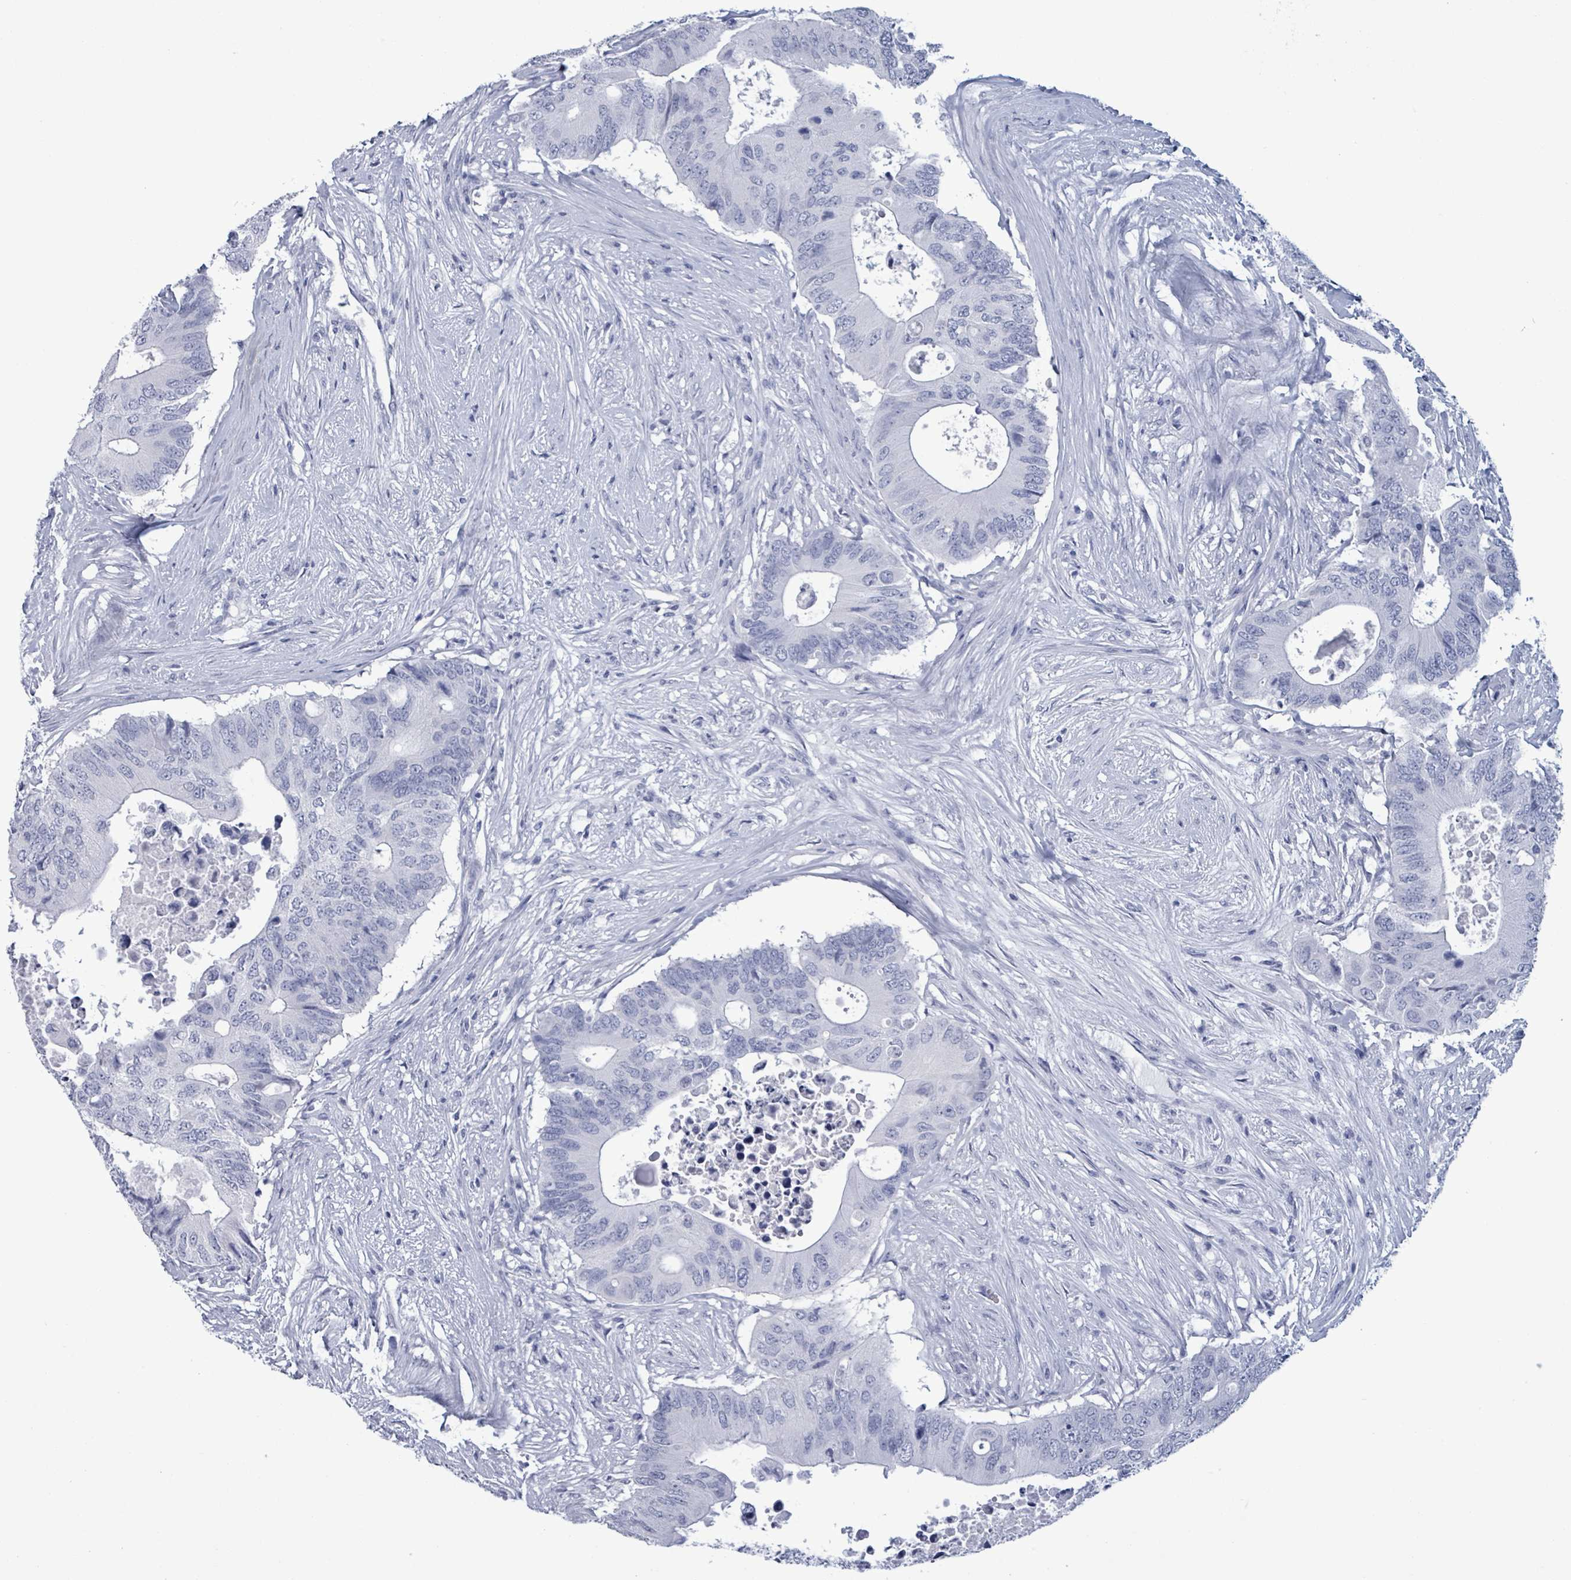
{"staining": {"intensity": "negative", "quantity": "none", "location": "none"}, "tissue": "colorectal cancer", "cell_type": "Tumor cells", "image_type": "cancer", "snomed": [{"axis": "morphology", "description": "Adenocarcinoma, NOS"}, {"axis": "topography", "description": "Colon"}], "caption": "Immunohistochemistry image of colorectal adenocarcinoma stained for a protein (brown), which reveals no positivity in tumor cells.", "gene": "NKX2-1", "patient": {"sex": "male", "age": 71}}